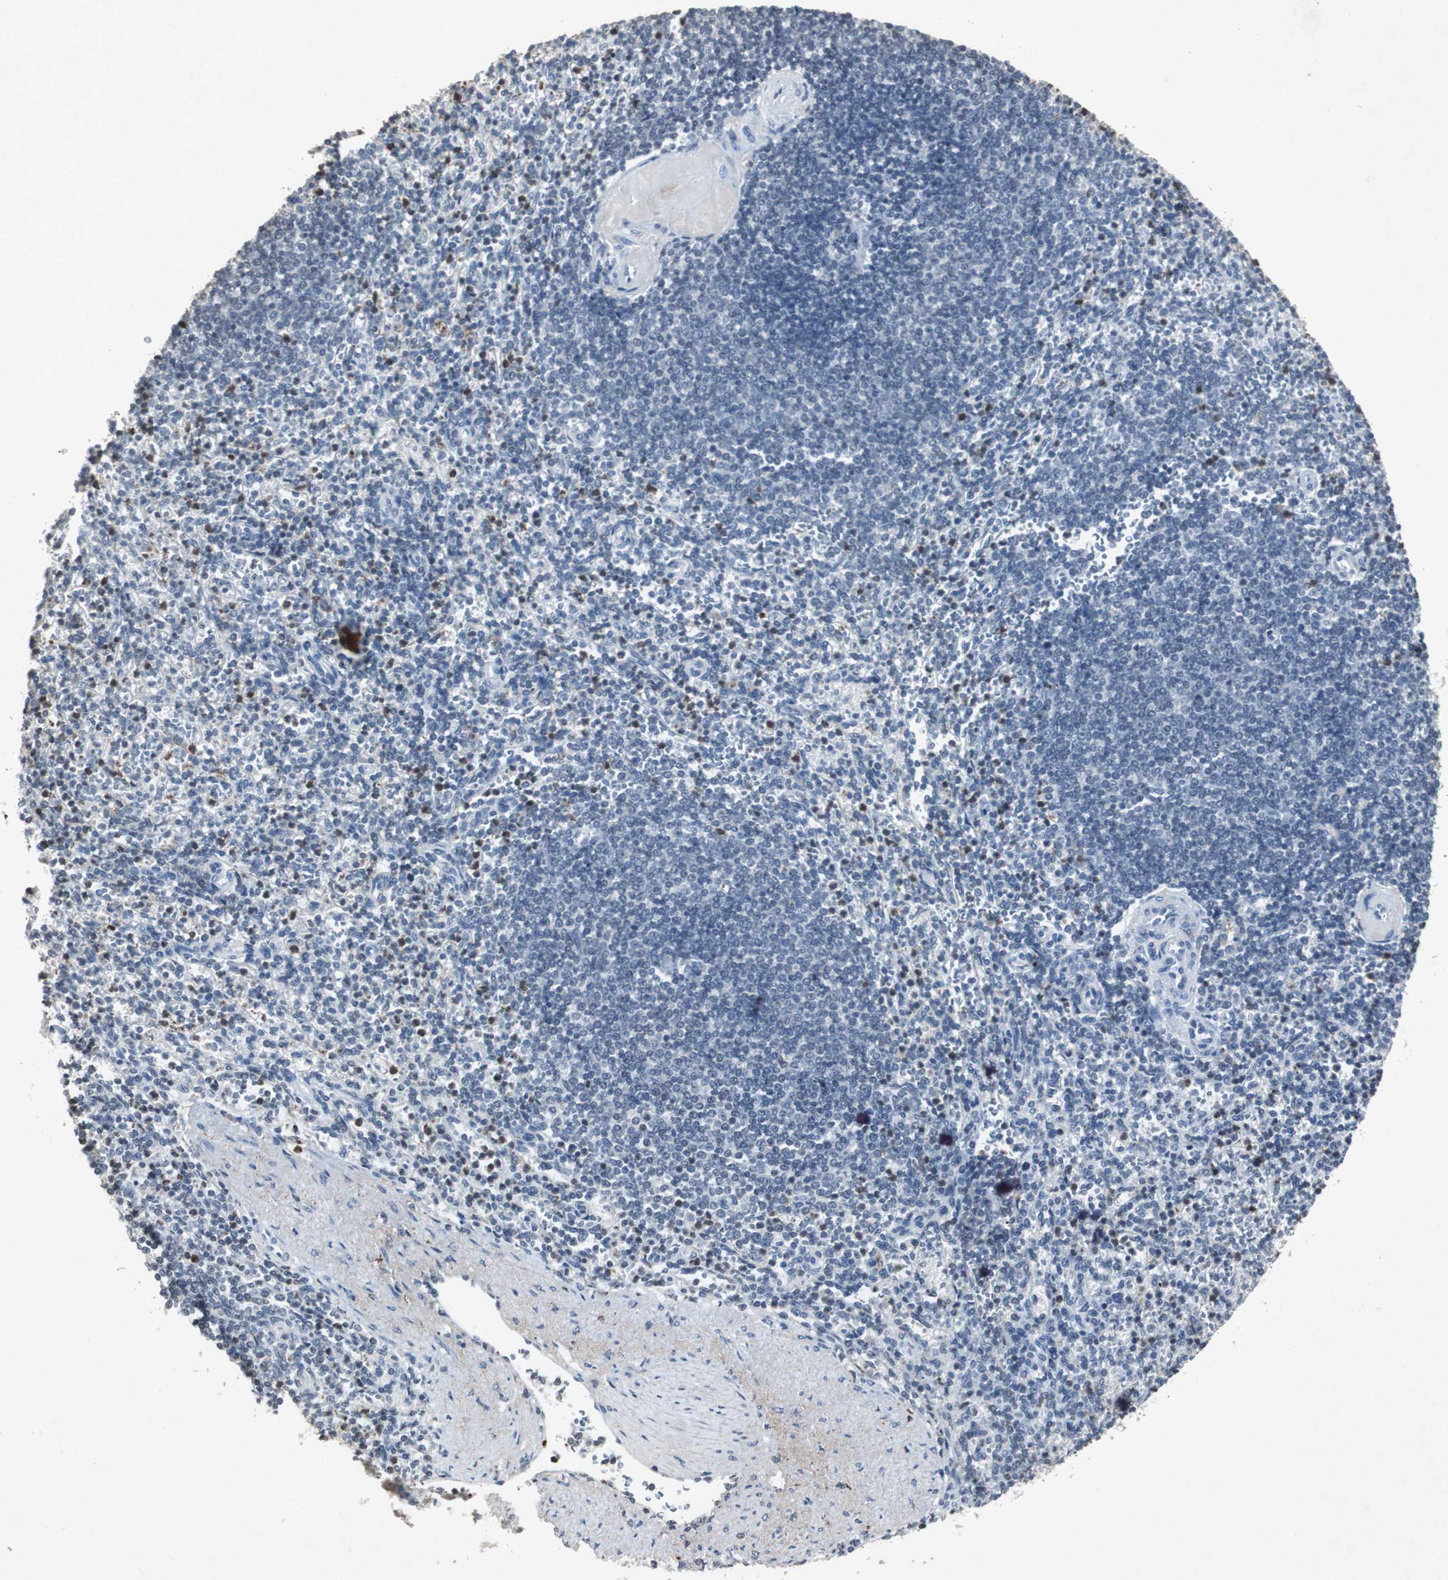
{"staining": {"intensity": "negative", "quantity": "none", "location": "none"}, "tissue": "spleen", "cell_type": "Cells in red pulp", "image_type": "normal", "snomed": [{"axis": "morphology", "description": "Normal tissue, NOS"}, {"axis": "topography", "description": "Spleen"}], "caption": "Cells in red pulp show no significant protein expression in unremarkable spleen.", "gene": "ADNP2", "patient": {"sex": "female", "age": 74}}